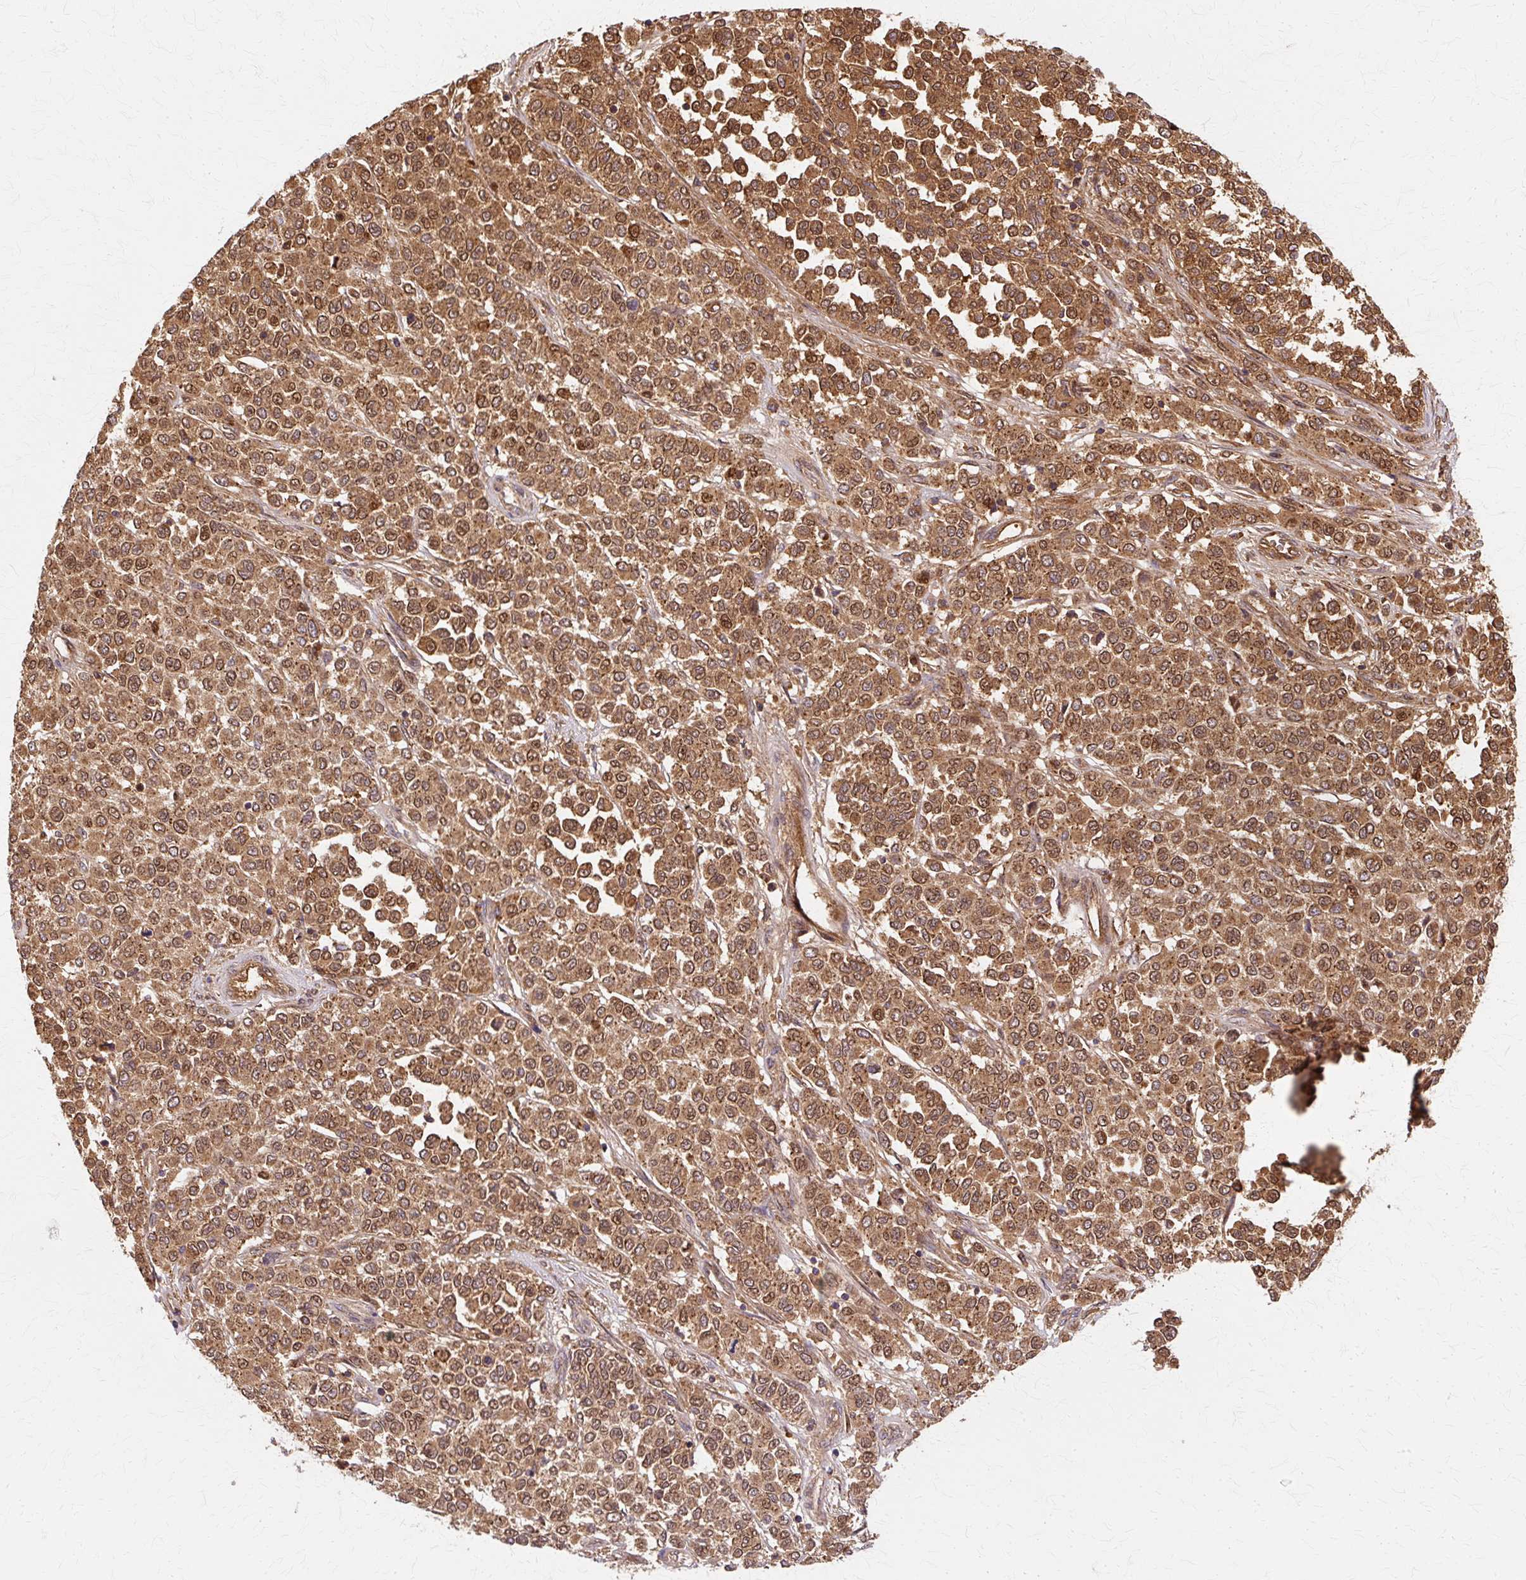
{"staining": {"intensity": "strong", "quantity": ">75%", "location": "cytoplasmic/membranous,nuclear"}, "tissue": "melanoma", "cell_type": "Tumor cells", "image_type": "cancer", "snomed": [{"axis": "morphology", "description": "Malignant melanoma, Metastatic site"}, {"axis": "topography", "description": "Pancreas"}], "caption": "Human melanoma stained with a protein marker shows strong staining in tumor cells.", "gene": "COPB1", "patient": {"sex": "female", "age": 30}}